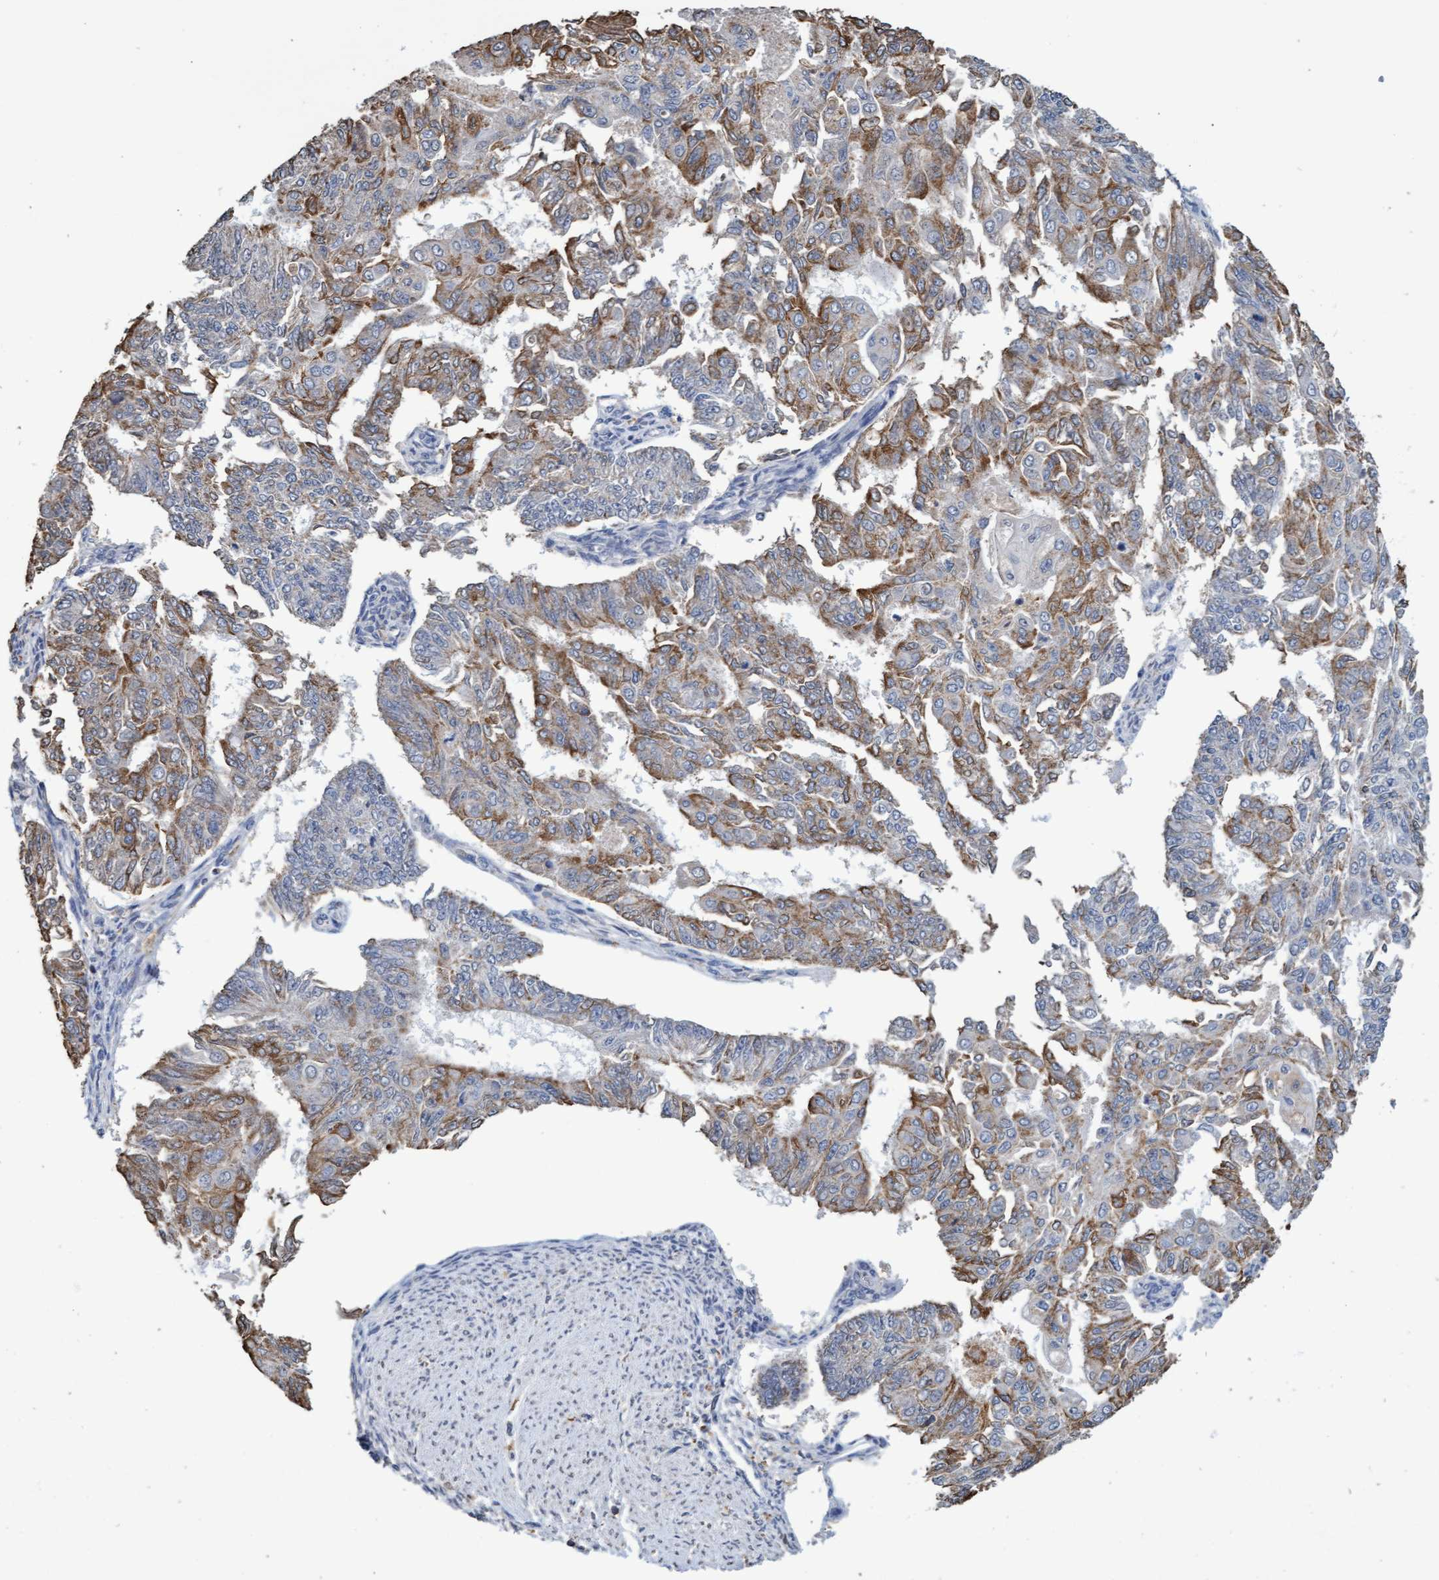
{"staining": {"intensity": "moderate", "quantity": ">75%", "location": "cytoplasmic/membranous"}, "tissue": "endometrial cancer", "cell_type": "Tumor cells", "image_type": "cancer", "snomed": [{"axis": "morphology", "description": "Adenocarcinoma, NOS"}, {"axis": "topography", "description": "Endometrium"}], "caption": "The histopathology image reveals a brown stain indicating the presence of a protein in the cytoplasmic/membranous of tumor cells in endometrial cancer. (DAB (3,3'-diaminobenzidine) IHC with brightfield microscopy, high magnification).", "gene": "GPR39", "patient": {"sex": "female", "age": 32}}